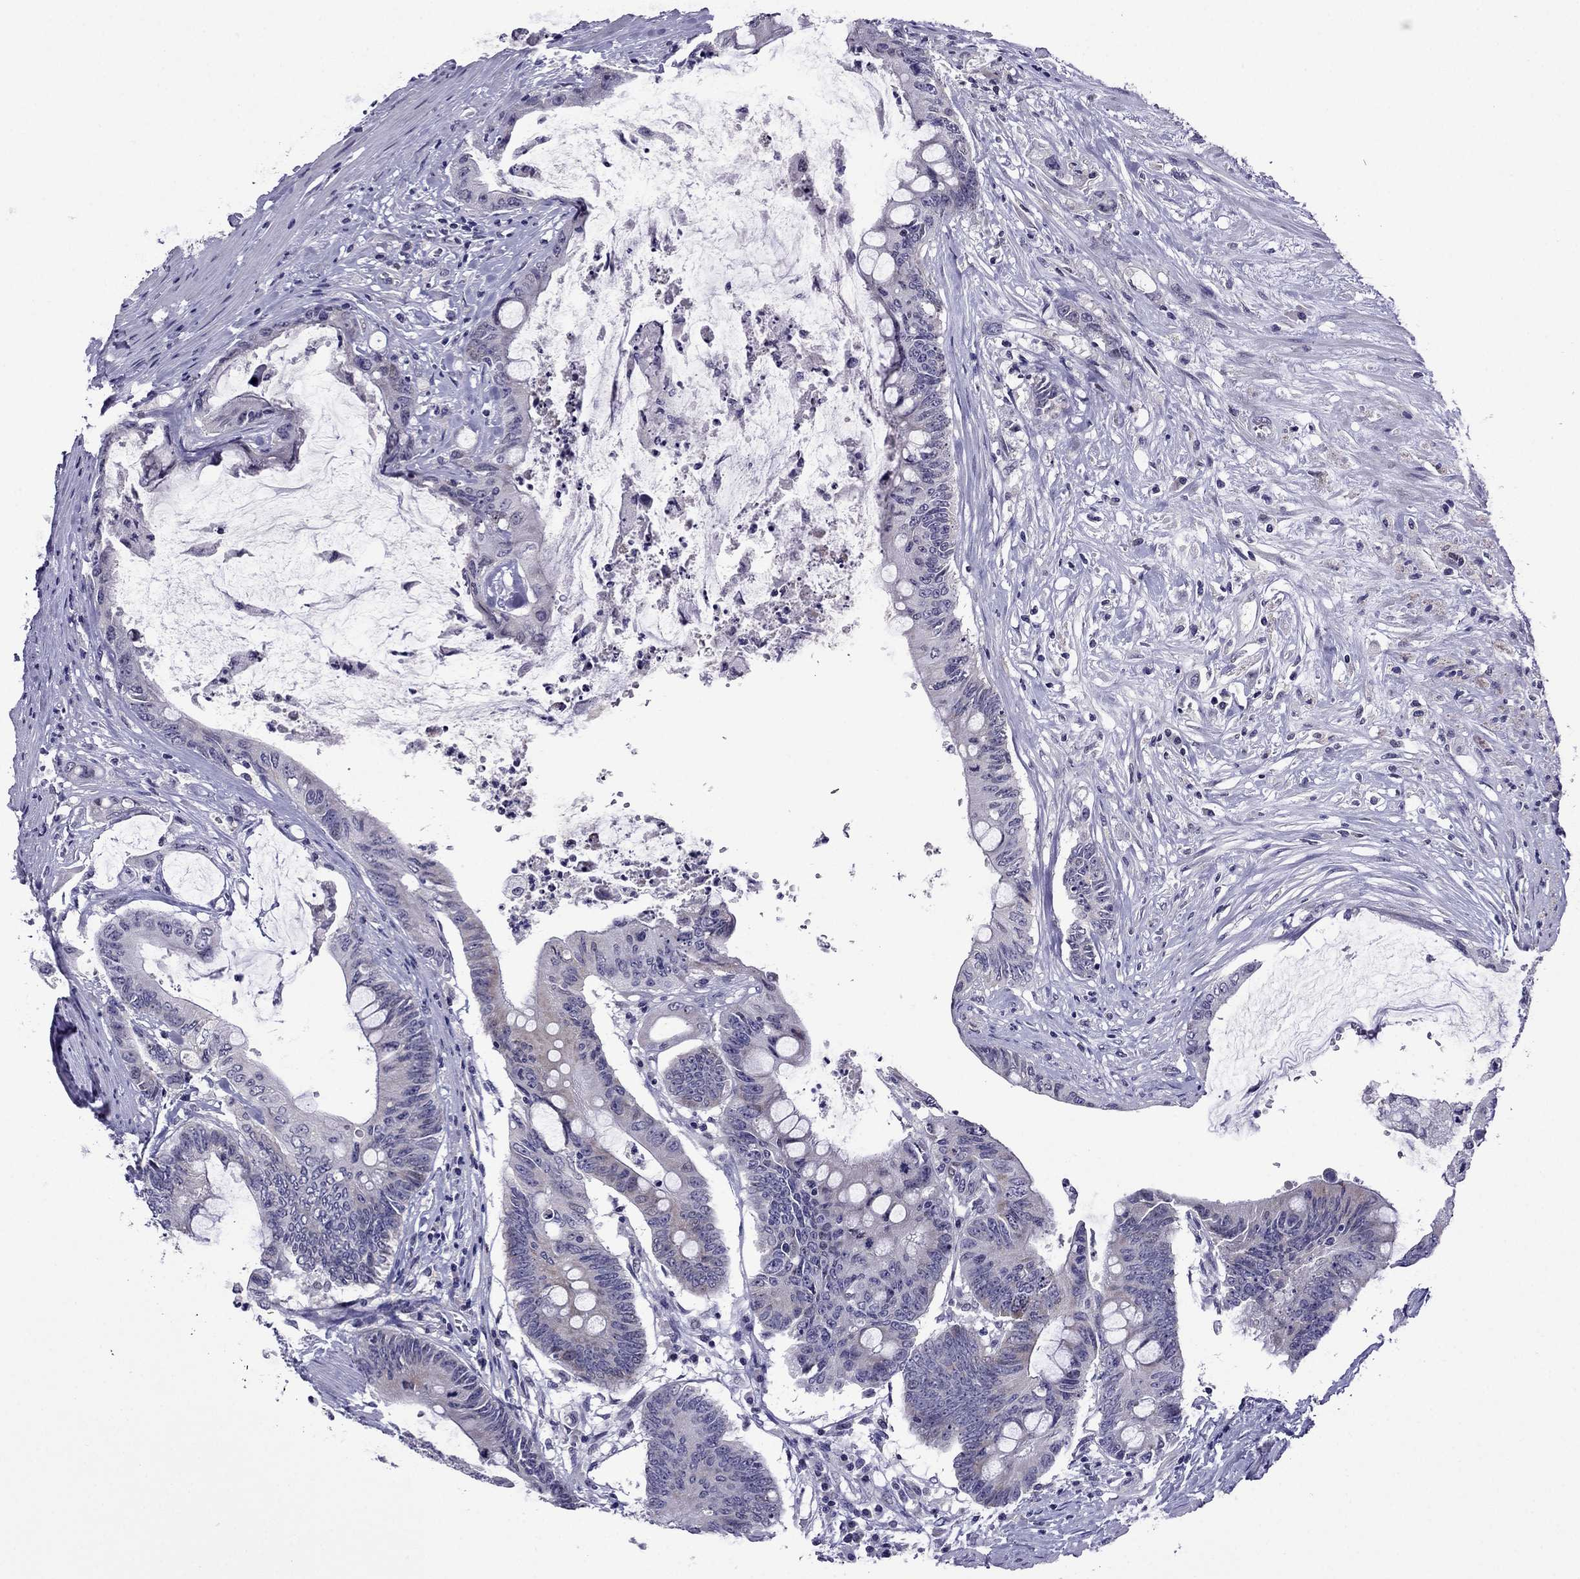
{"staining": {"intensity": "negative", "quantity": "none", "location": "none"}, "tissue": "colorectal cancer", "cell_type": "Tumor cells", "image_type": "cancer", "snomed": [{"axis": "morphology", "description": "Adenocarcinoma, NOS"}, {"axis": "topography", "description": "Rectum"}], "caption": "Protein analysis of colorectal cancer (adenocarcinoma) demonstrates no significant positivity in tumor cells.", "gene": "SPTBN4", "patient": {"sex": "male", "age": 59}}